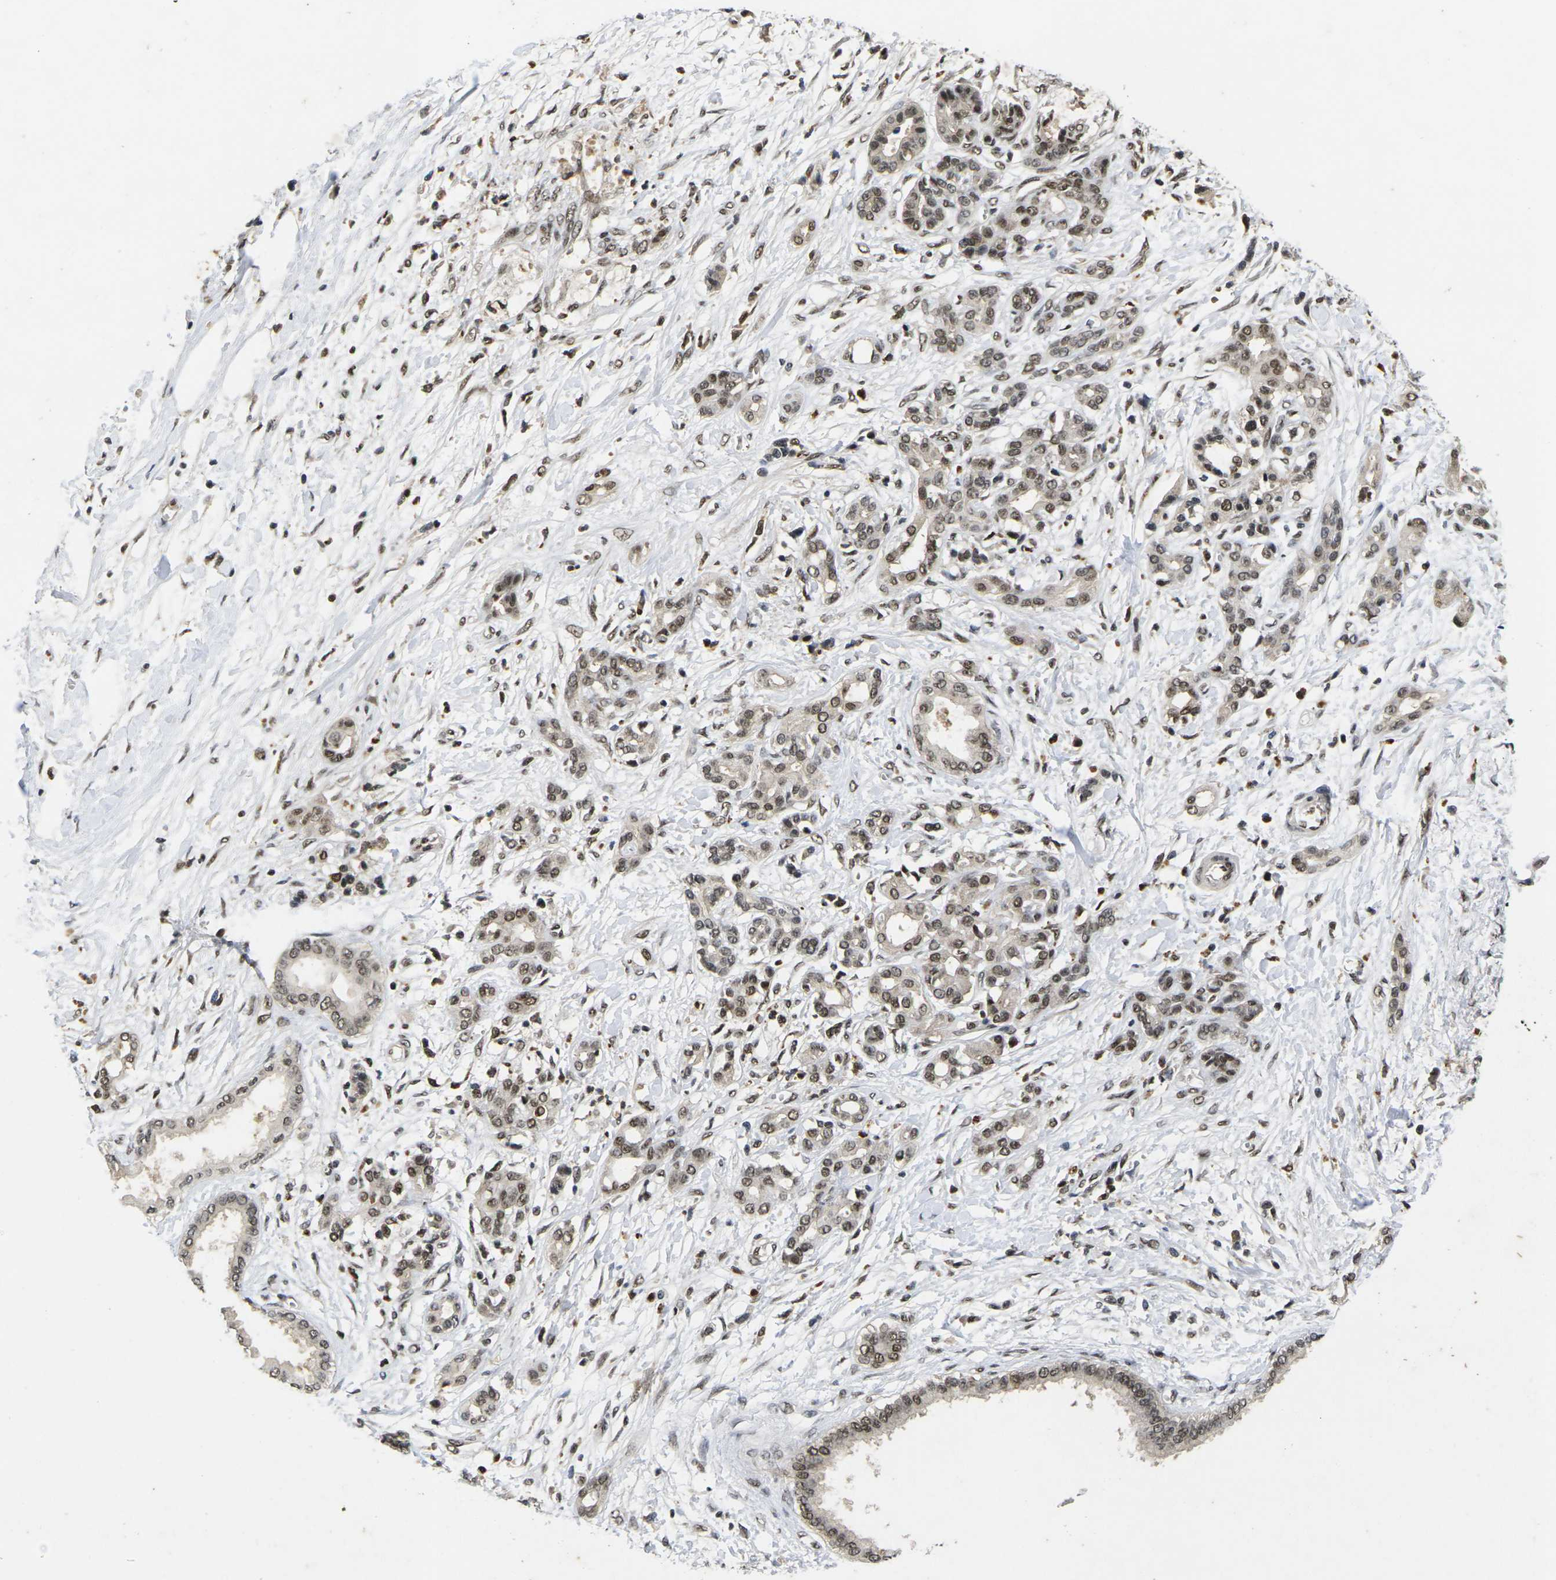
{"staining": {"intensity": "moderate", "quantity": ">75%", "location": "nuclear"}, "tissue": "pancreatic cancer", "cell_type": "Tumor cells", "image_type": "cancer", "snomed": [{"axis": "morphology", "description": "Adenocarcinoma, NOS"}, {"axis": "topography", "description": "Pancreas"}], "caption": "A high-resolution photomicrograph shows immunohistochemistry staining of adenocarcinoma (pancreatic), which displays moderate nuclear staining in approximately >75% of tumor cells.", "gene": "GTF2E1", "patient": {"sex": "male", "age": 56}}